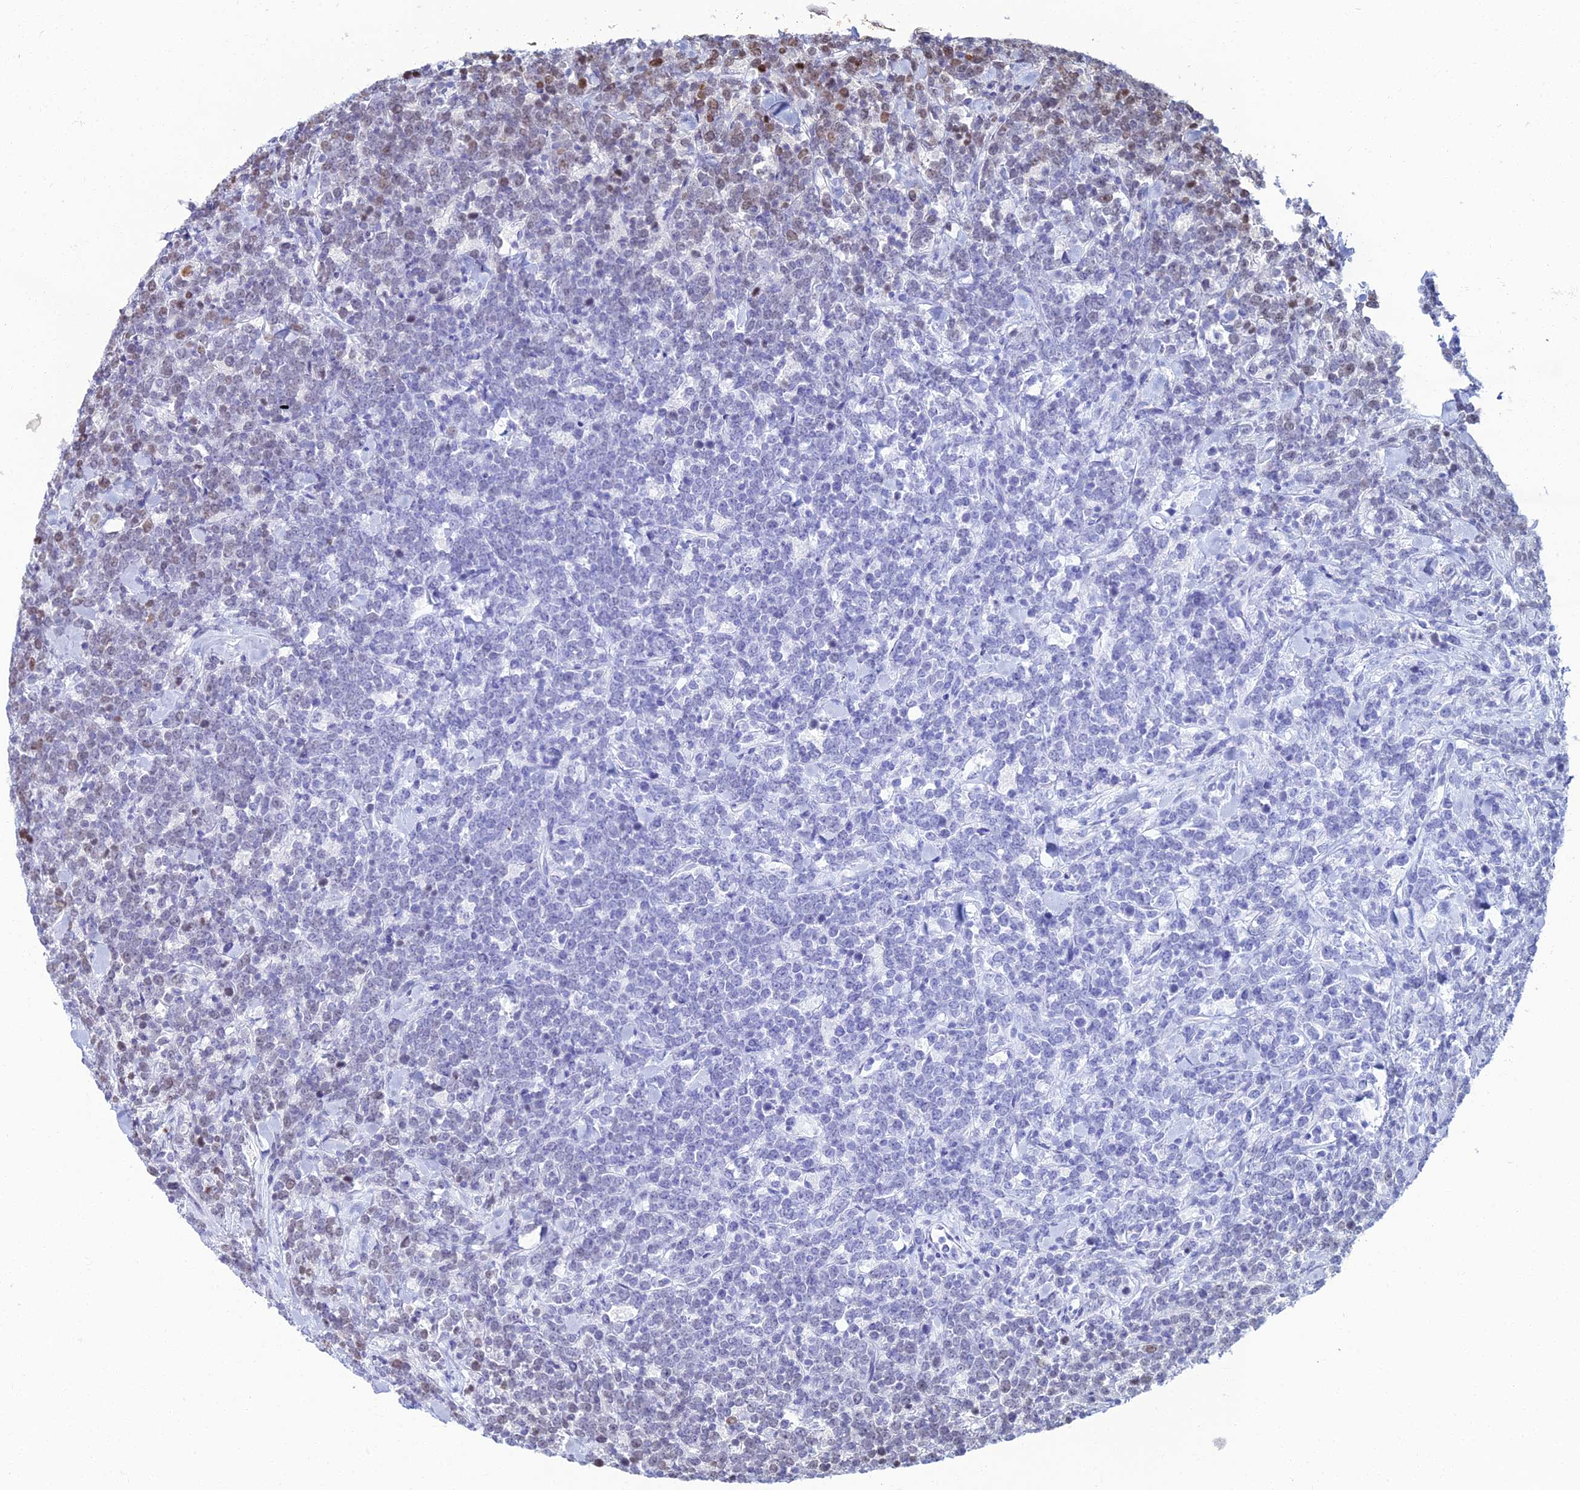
{"staining": {"intensity": "weak", "quantity": "25%-75%", "location": "nuclear"}, "tissue": "lymphoma", "cell_type": "Tumor cells", "image_type": "cancer", "snomed": [{"axis": "morphology", "description": "Malignant lymphoma, non-Hodgkin's type, High grade"}, {"axis": "topography", "description": "Small intestine"}], "caption": "About 25%-75% of tumor cells in lymphoma exhibit weak nuclear protein staining as visualized by brown immunohistochemical staining.", "gene": "TAF9B", "patient": {"sex": "male", "age": 8}}